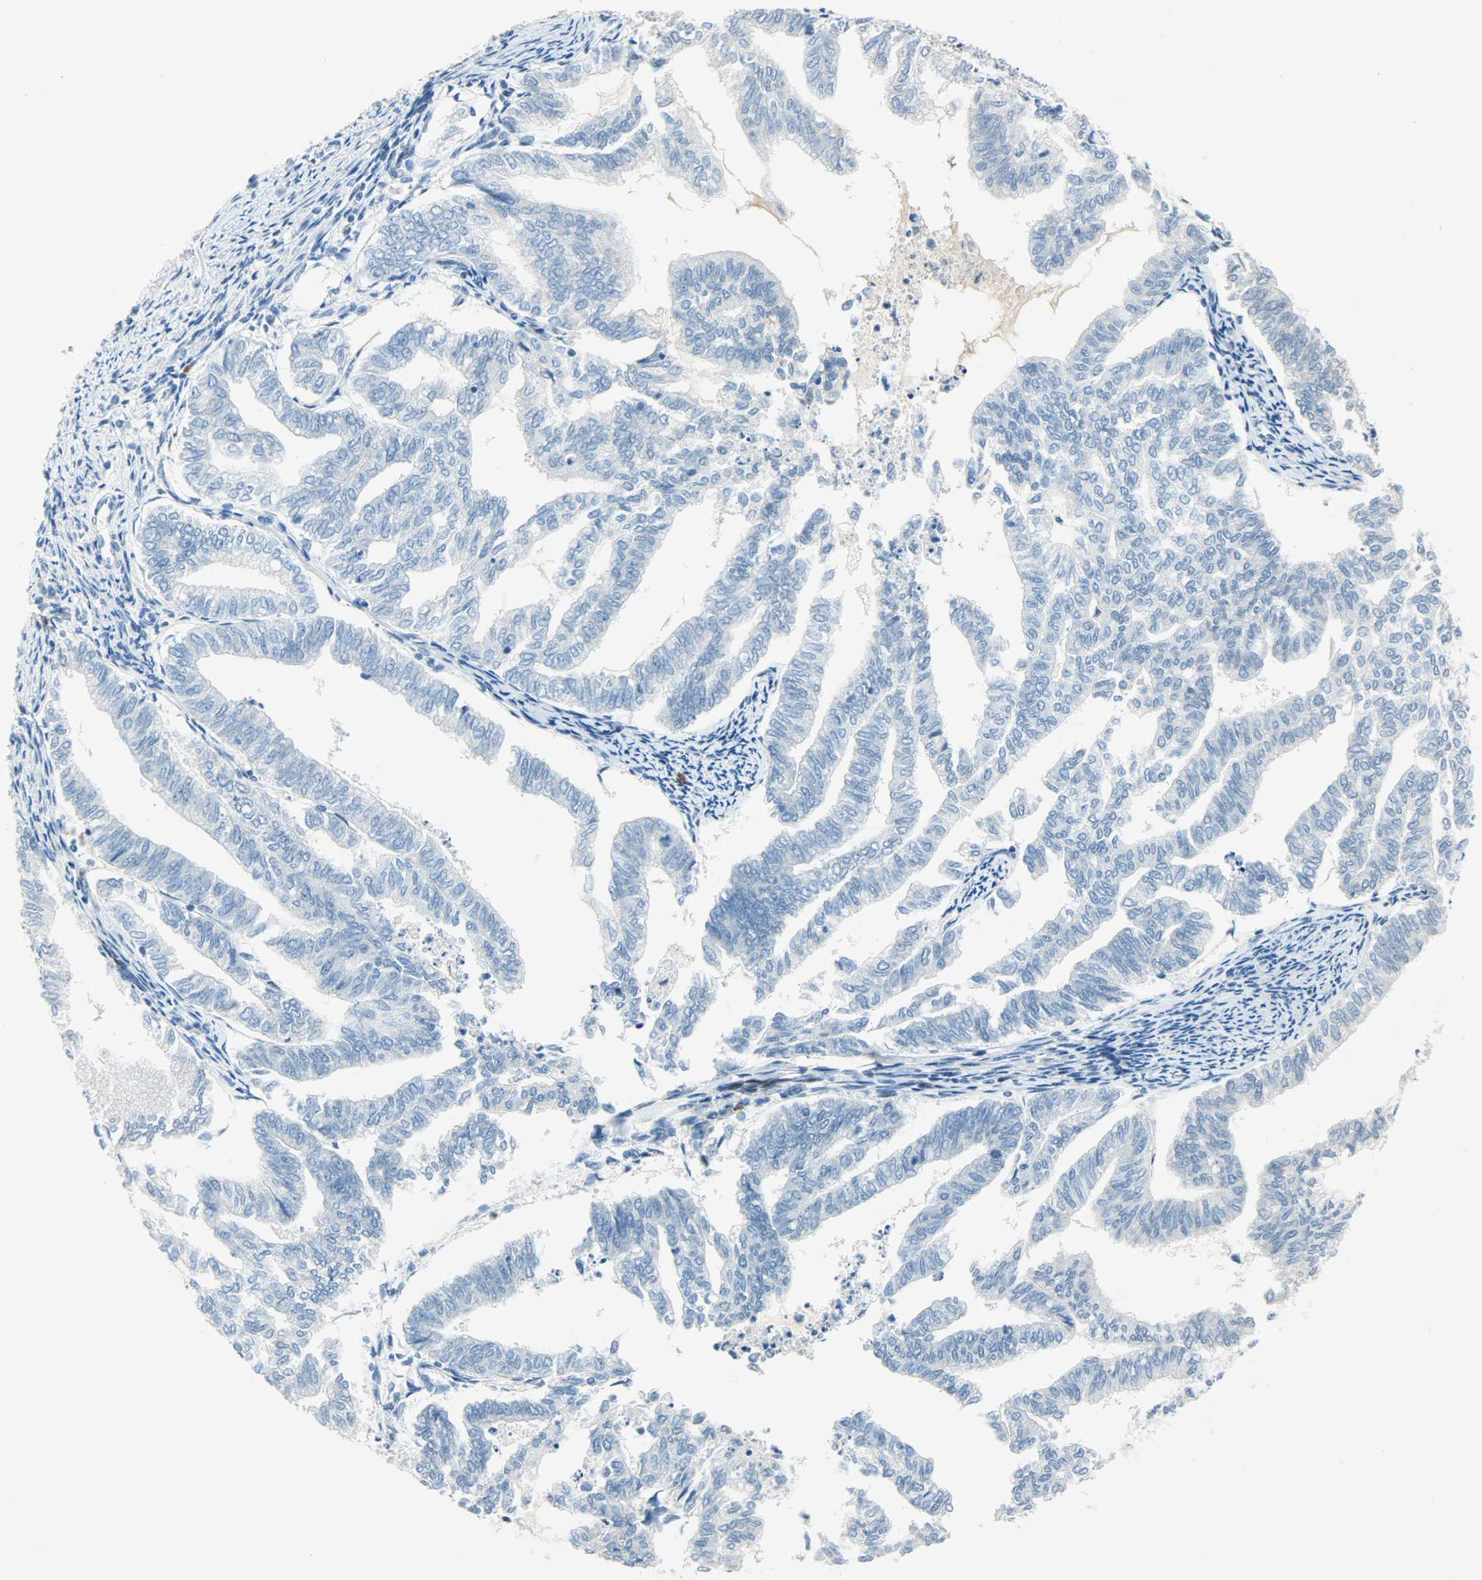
{"staining": {"intensity": "negative", "quantity": "none", "location": "none"}, "tissue": "endometrial cancer", "cell_type": "Tumor cells", "image_type": "cancer", "snomed": [{"axis": "morphology", "description": "Adenocarcinoma, NOS"}, {"axis": "topography", "description": "Endometrium"}], "caption": "A photomicrograph of human endometrial adenocarcinoma is negative for staining in tumor cells.", "gene": "JUNB", "patient": {"sex": "female", "age": 79}}